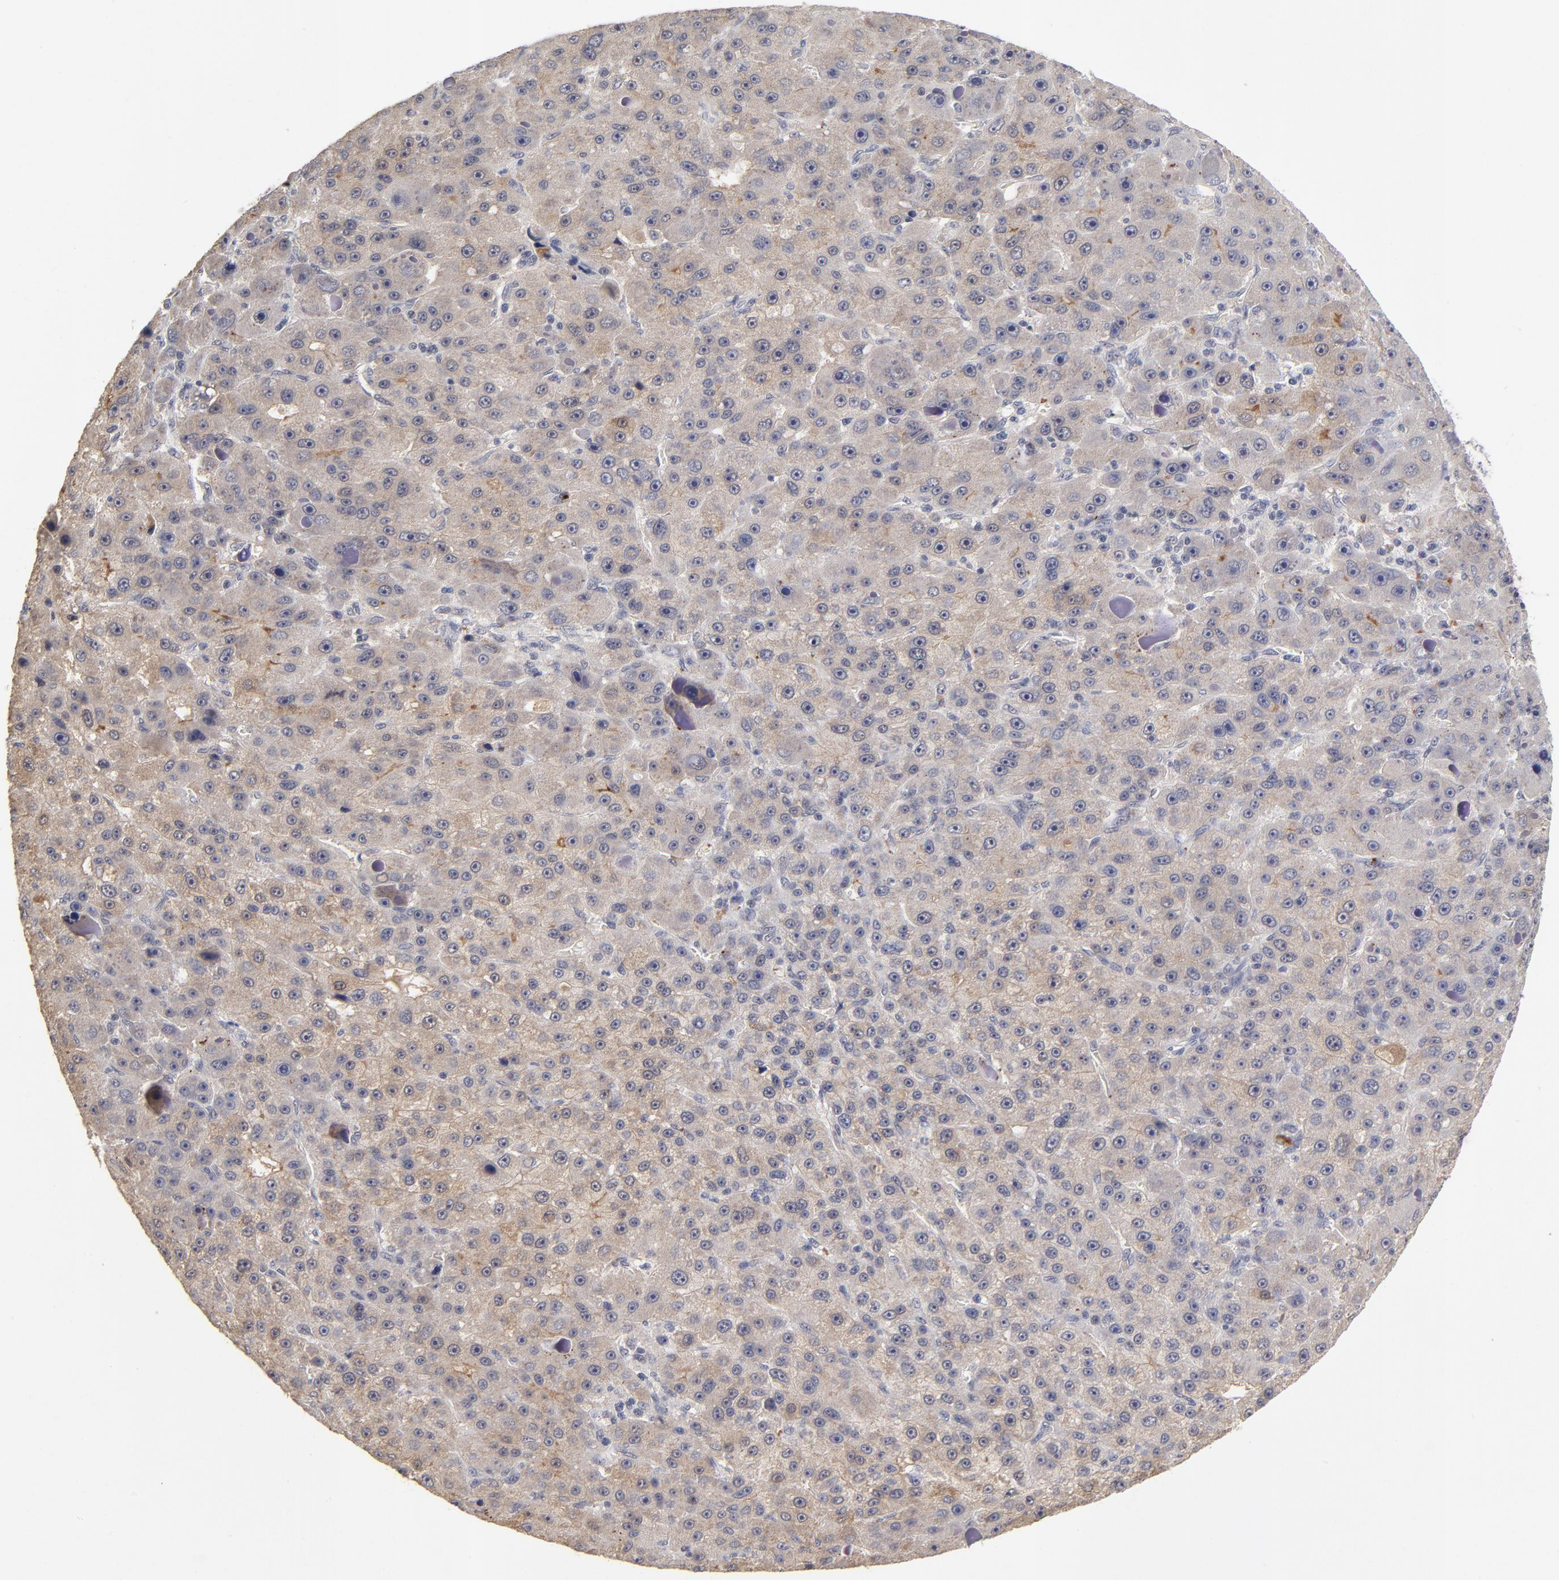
{"staining": {"intensity": "weak", "quantity": "25%-75%", "location": "cytoplasmic/membranous"}, "tissue": "liver cancer", "cell_type": "Tumor cells", "image_type": "cancer", "snomed": [{"axis": "morphology", "description": "Carcinoma, Hepatocellular, NOS"}, {"axis": "topography", "description": "Liver"}], "caption": "A micrograph showing weak cytoplasmic/membranous positivity in about 25%-75% of tumor cells in liver cancer (hepatocellular carcinoma), as visualized by brown immunohistochemical staining.", "gene": "WSB1", "patient": {"sex": "male", "age": 76}}